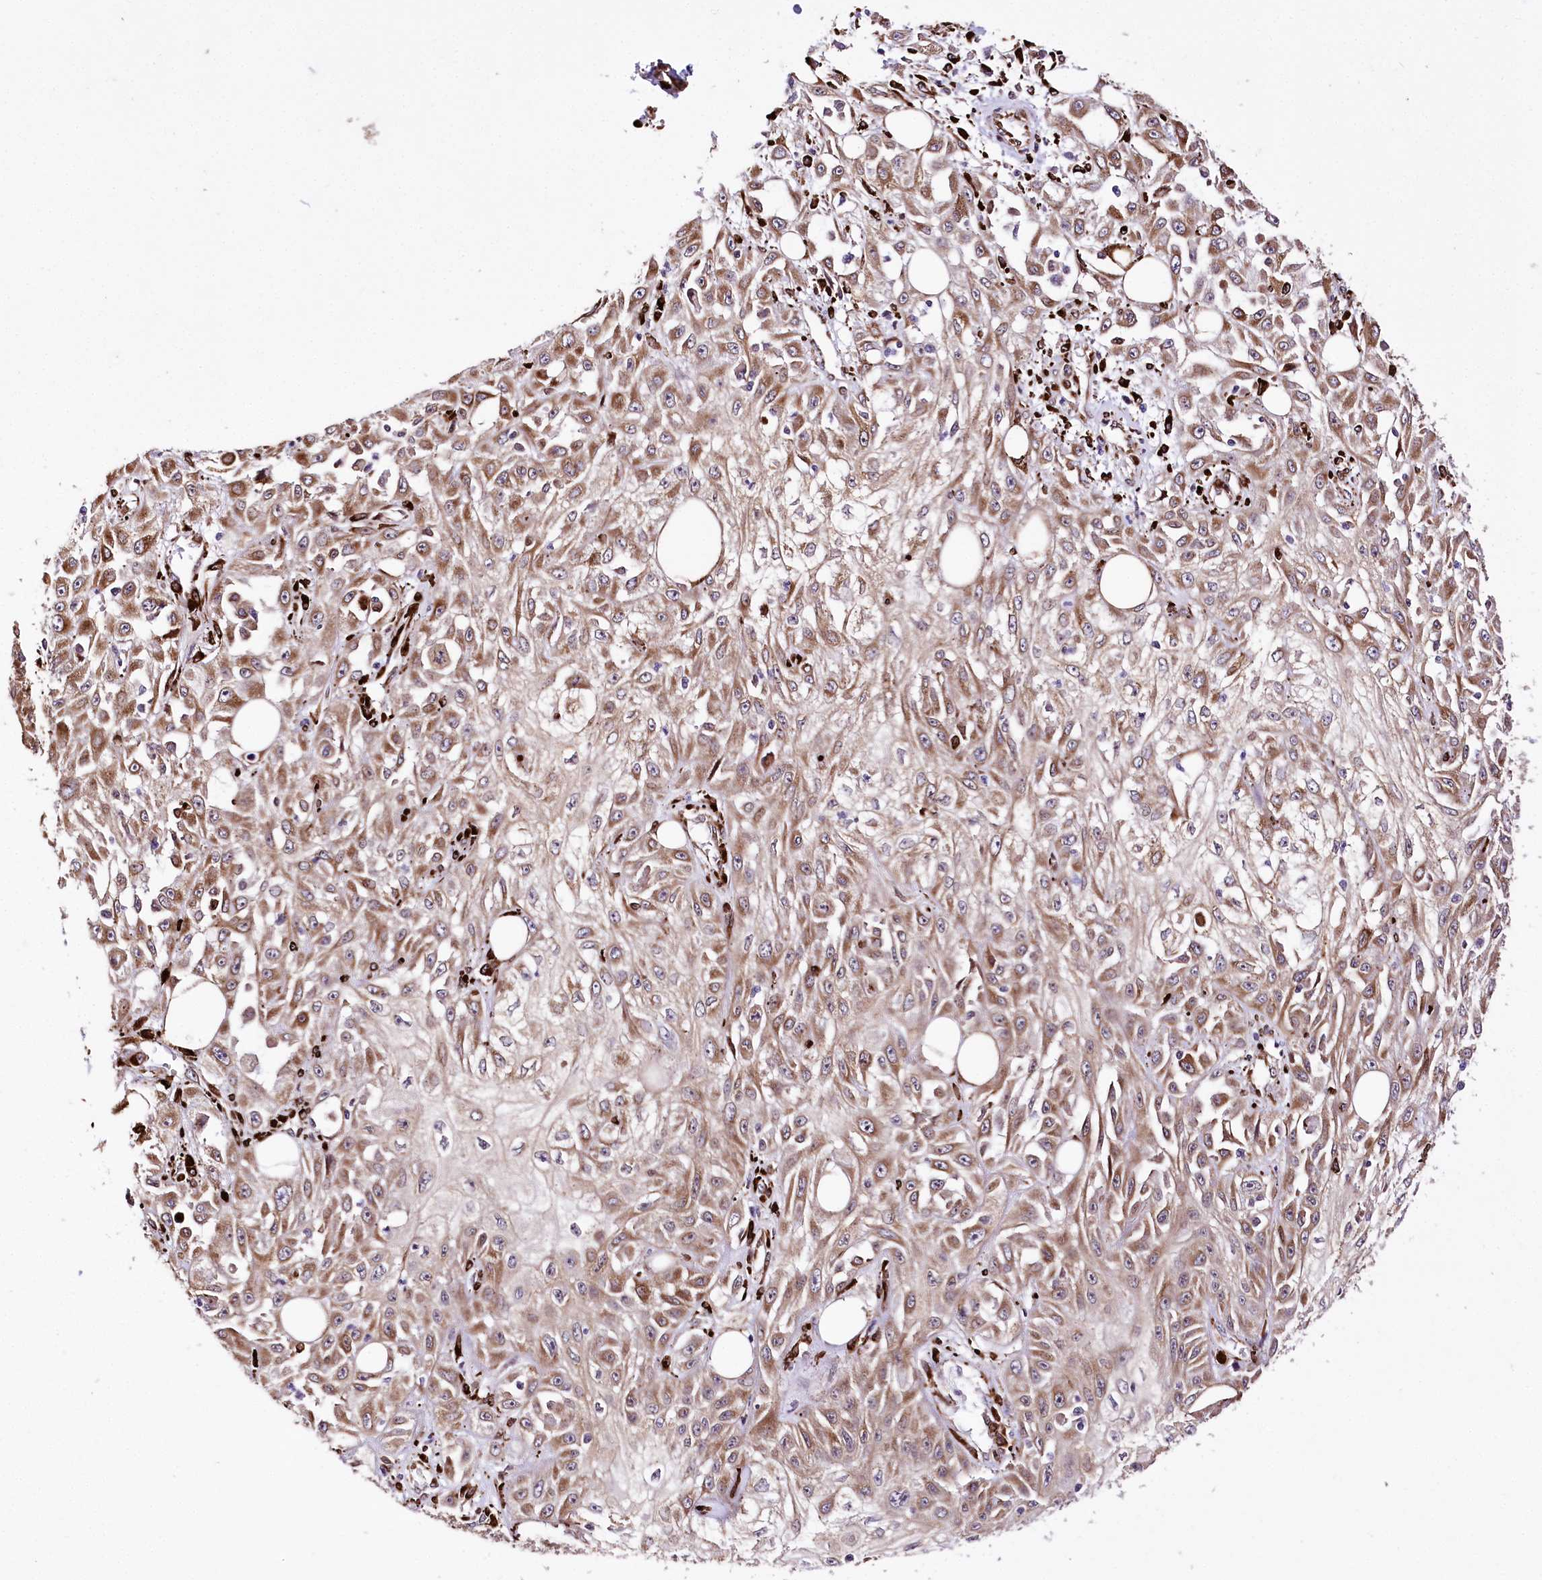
{"staining": {"intensity": "moderate", "quantity": ">75%", "location": "cytoplasmic/membranous"}, "tissue": "skin cancer", "cell_type": "Tumor cells", "image_type": "cancer", "snomed": [{"axis": "morphology", "description": "Squamous cell carcinoma, NOS"}, {"axis": "morphology", "description": "Squamous cell carcinoma, metastatic, NOS"}, {"axis": "topography", "description": "Skin"}, {"axis": "topography", "description": "Lymph node"}], "caption": "A brown stain shows moderate cytoplasmic/membranous expression of a protein in human skin cancer tumor cells.", "gene": "WWC1", "patient": {"sex": "male", "age": 75}}